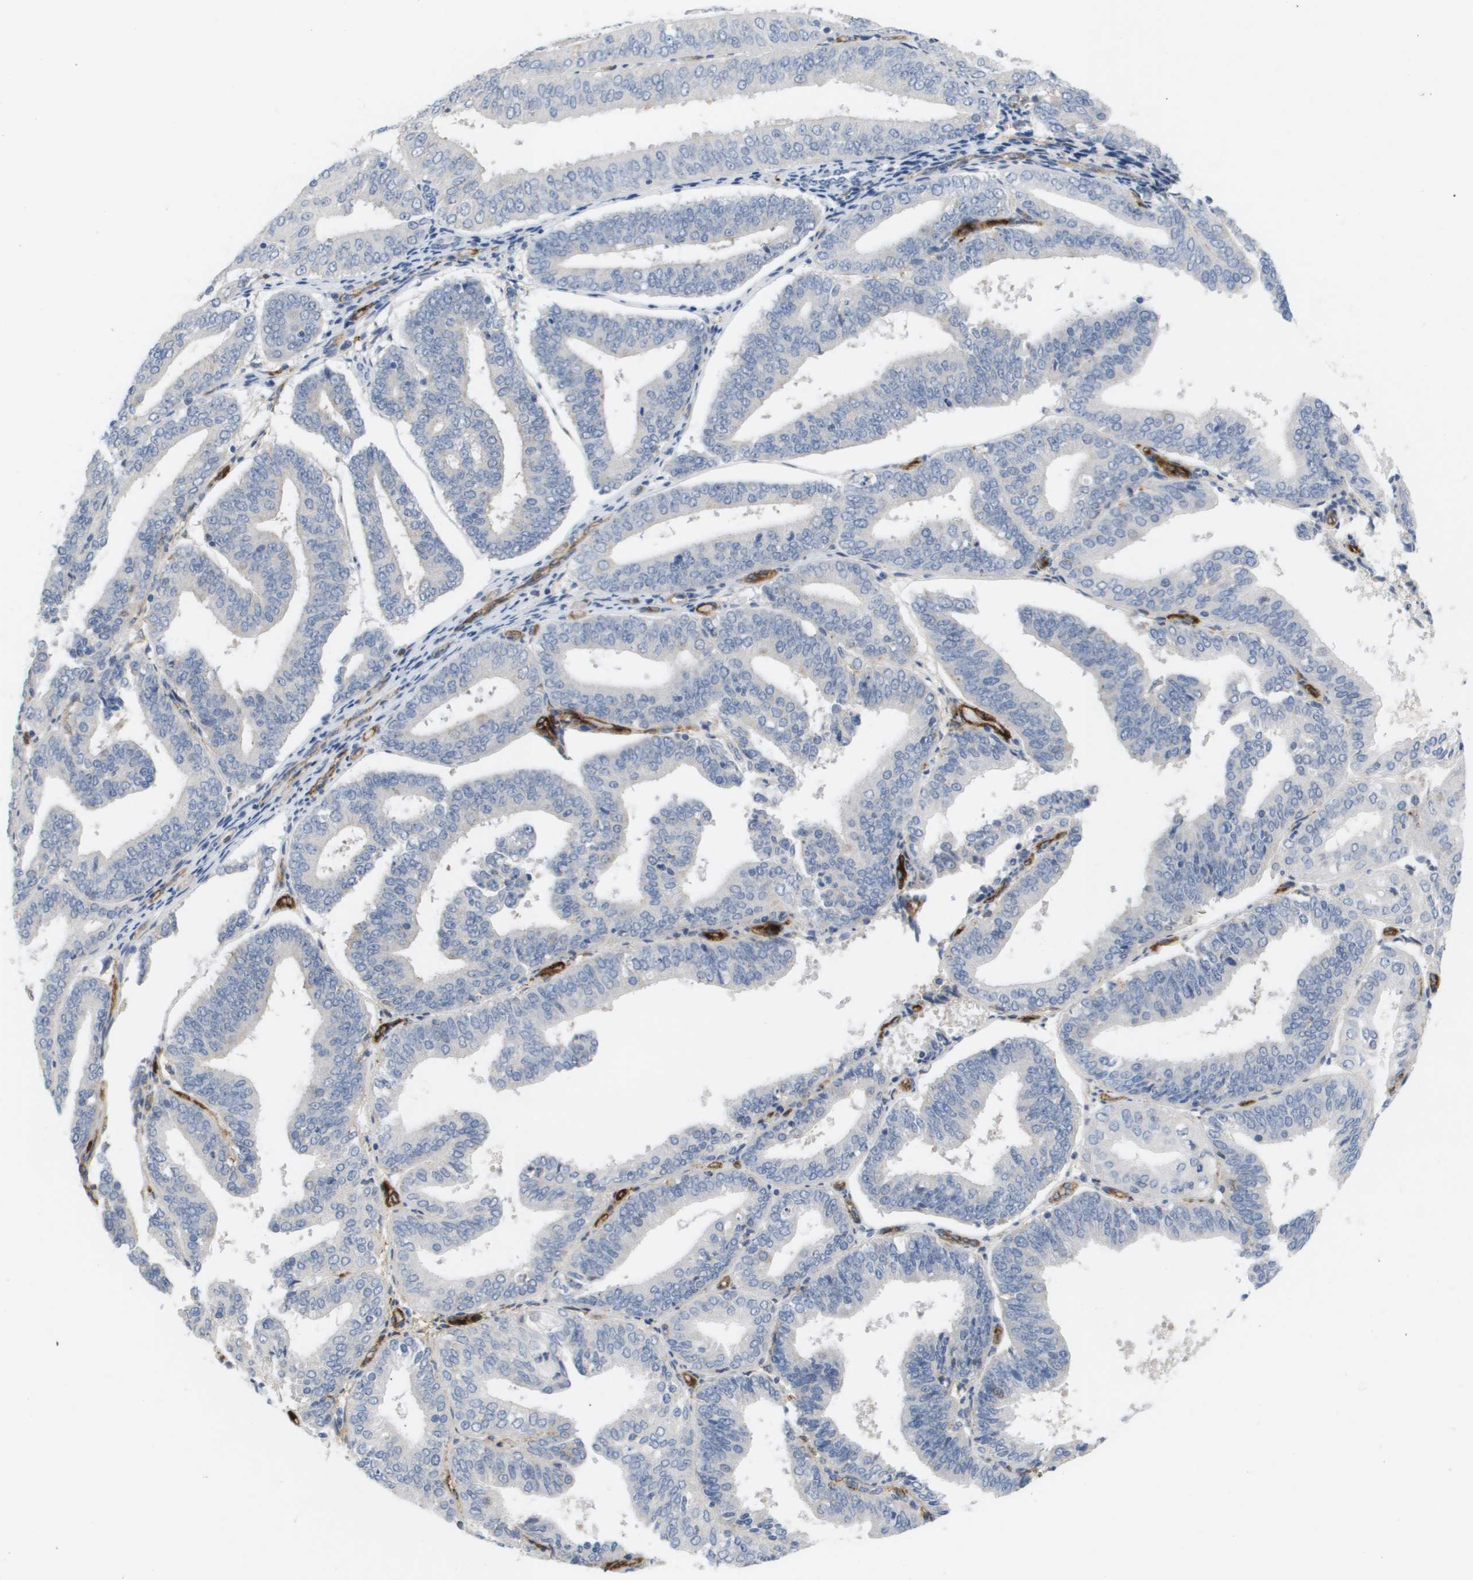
{"staining": {"intensity": "negative", "quantity": "none", "location": "none"}, "tissue": "endometrial cancer", "cell_type": "Tumor cells", "image_type": "cancer", "snomed": [{"axis": "morphology", "description": "Adenocarcinoma, NOS"}, {"axis": "topography", "description": "Endometrium"}], "caption": "DAB (3,3'-diaminobenzidine) immunohistochemical staining of human endometrial cancer displays no significant positivity in tumor cells.", "gene": "ANGPT2", "patient": {"sex": "female", "age": 63}}